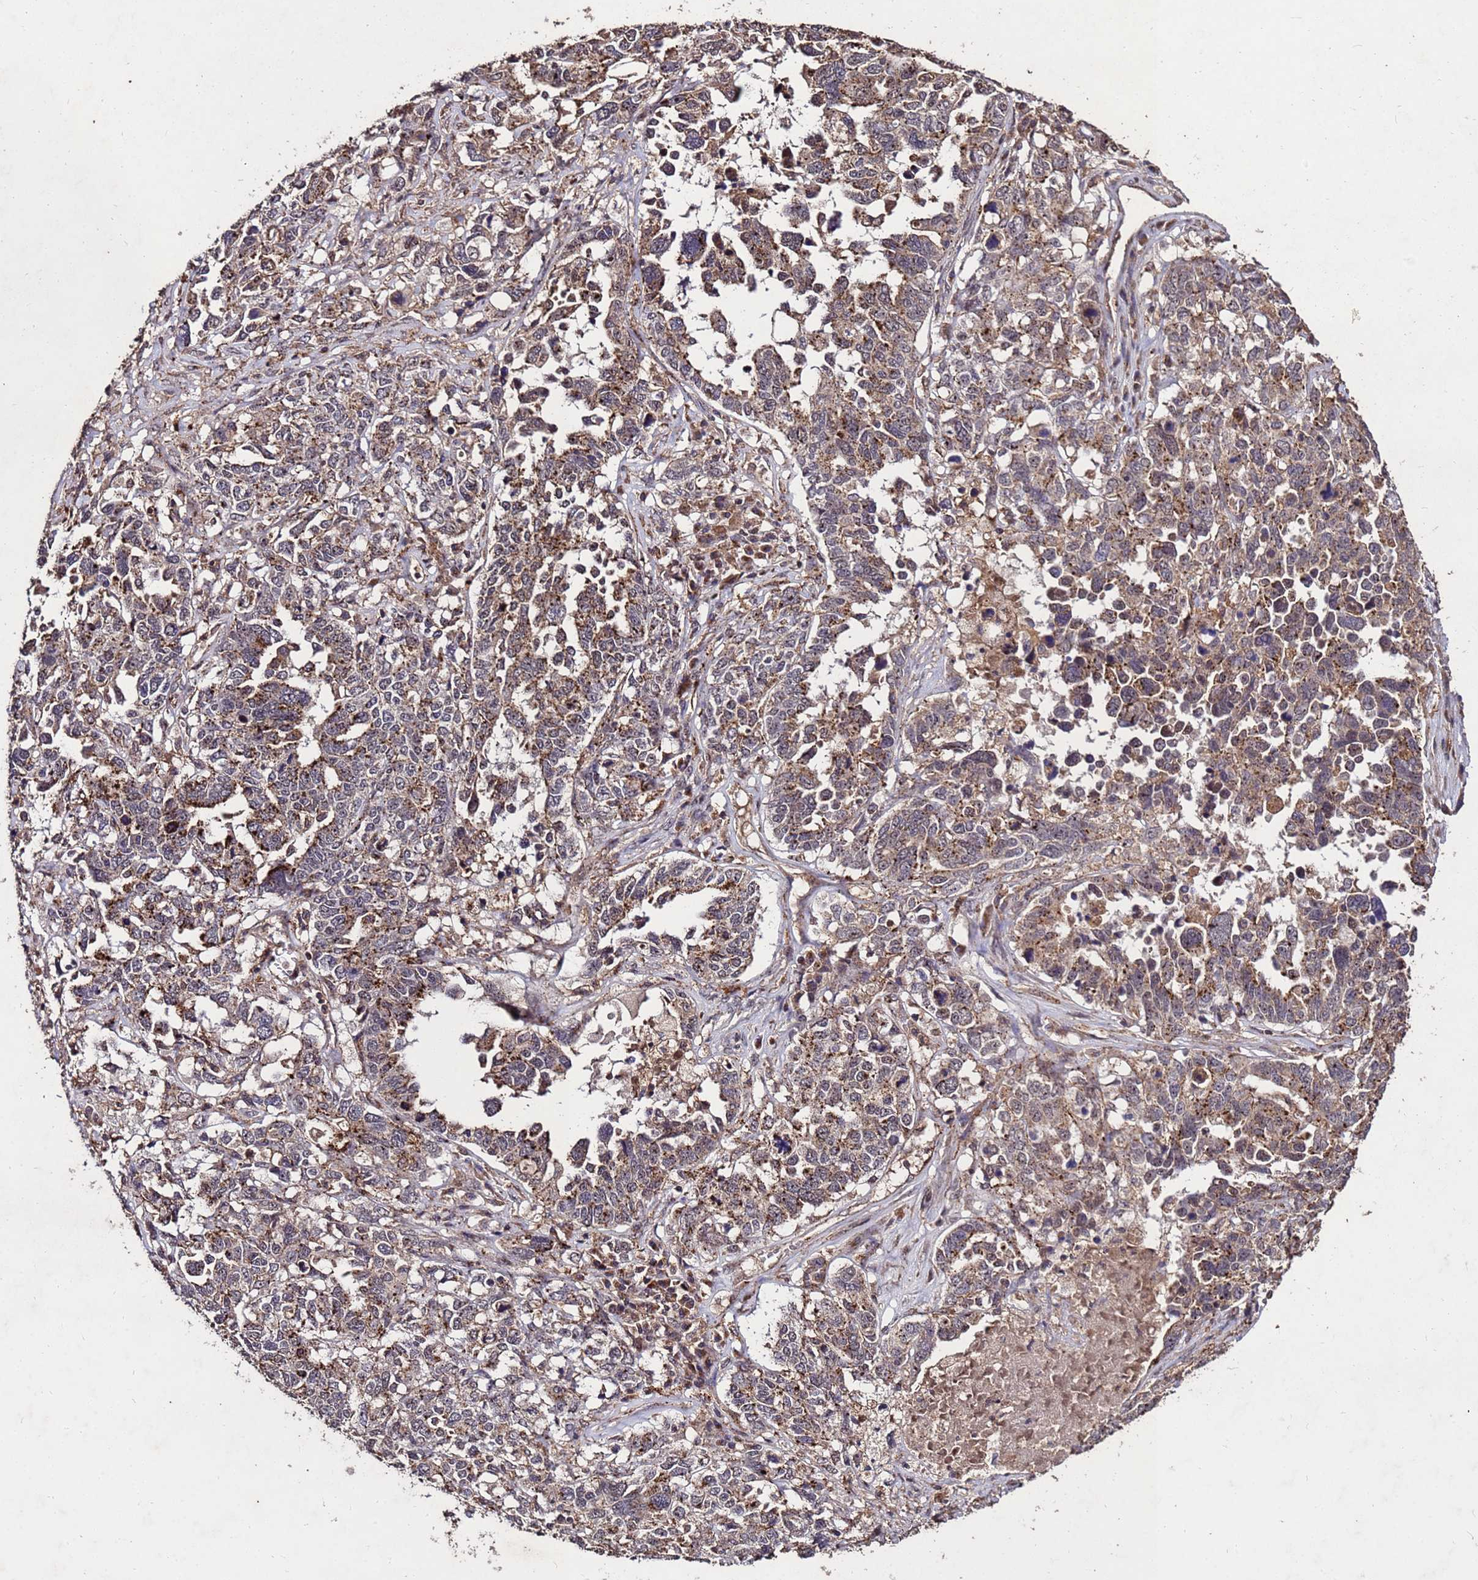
{"staining": {"intensity": "moderate", "quantity": ">75%", "location": "cytoplasmic/membranous"}, "tissue": "ovarian cancer", "cell_type": "Tumor cells", "image_type": "cancer", "snomed": [{"axis": "morphology", "description": "Carcinoma, endometroid"}, {"axis": "topography", "description": "Ovary"}], "caption": "Brown immunohistochemical staining in ovarian cancer displays moderate cytoplasmic/membranous expression in approximately >75% of tumor cells.", "gene": "TOR4A", "patient": {"sex": "female", "age": 62}}